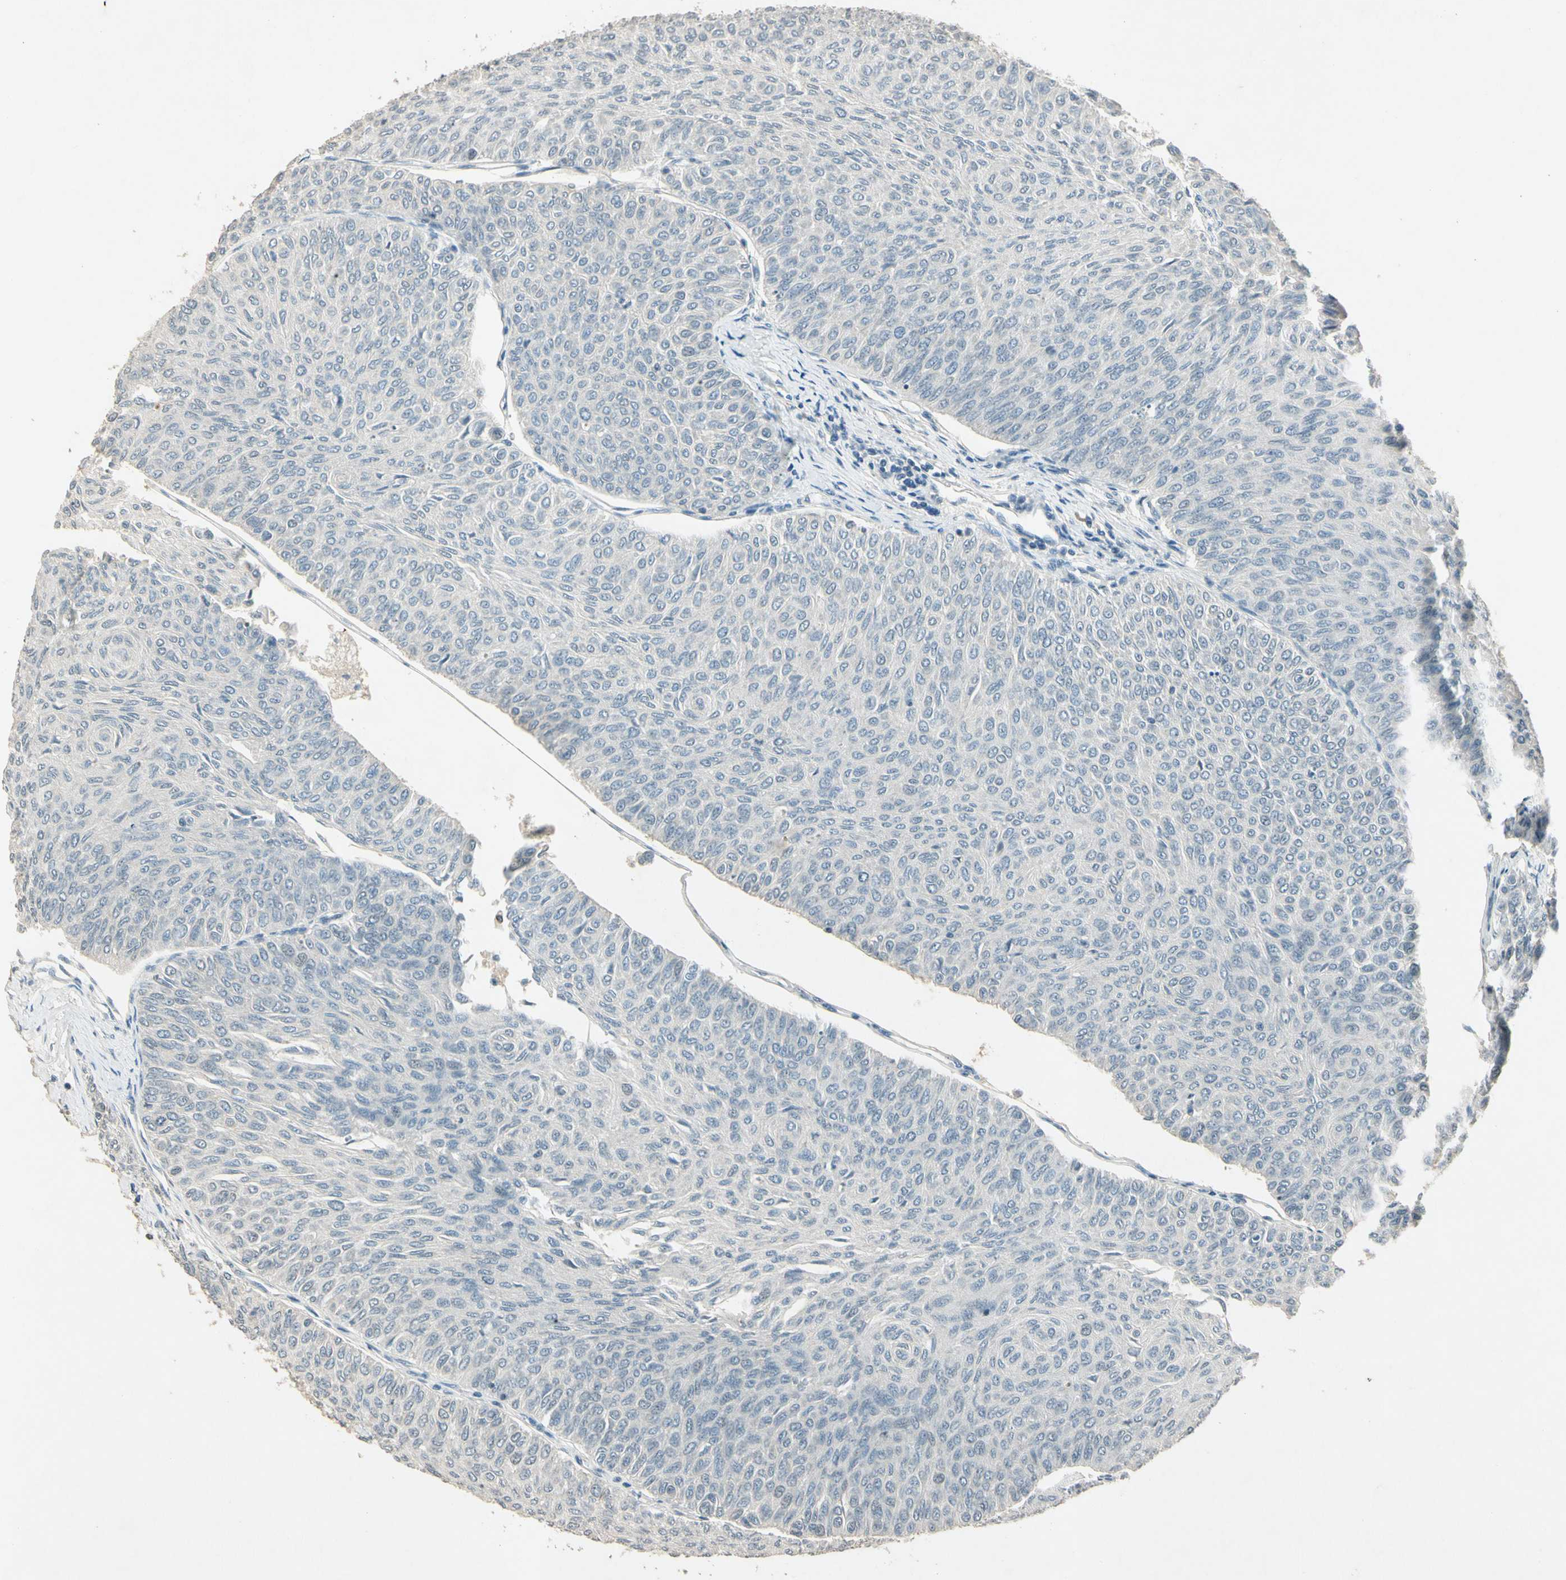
{"staining": {"intensity": "negative", "quantity": "none", "location": "none"}, "tissue": "urothelial cancer", "cell_type": "Tumor cells", "image_type": "cancer", "snomed": [{"axis": "morphology", "description": "Urothelial carcinoma, Low grade"}, {"axis": "topography", "description": "Urinary bladder"}], "caption": "This is a image of IHC staining of low-grade urothelial carcinoma, which shows no positivity in tumor cells.", "gene": "ZBTB4", "patient": {"sex": "male", "age": 78}}